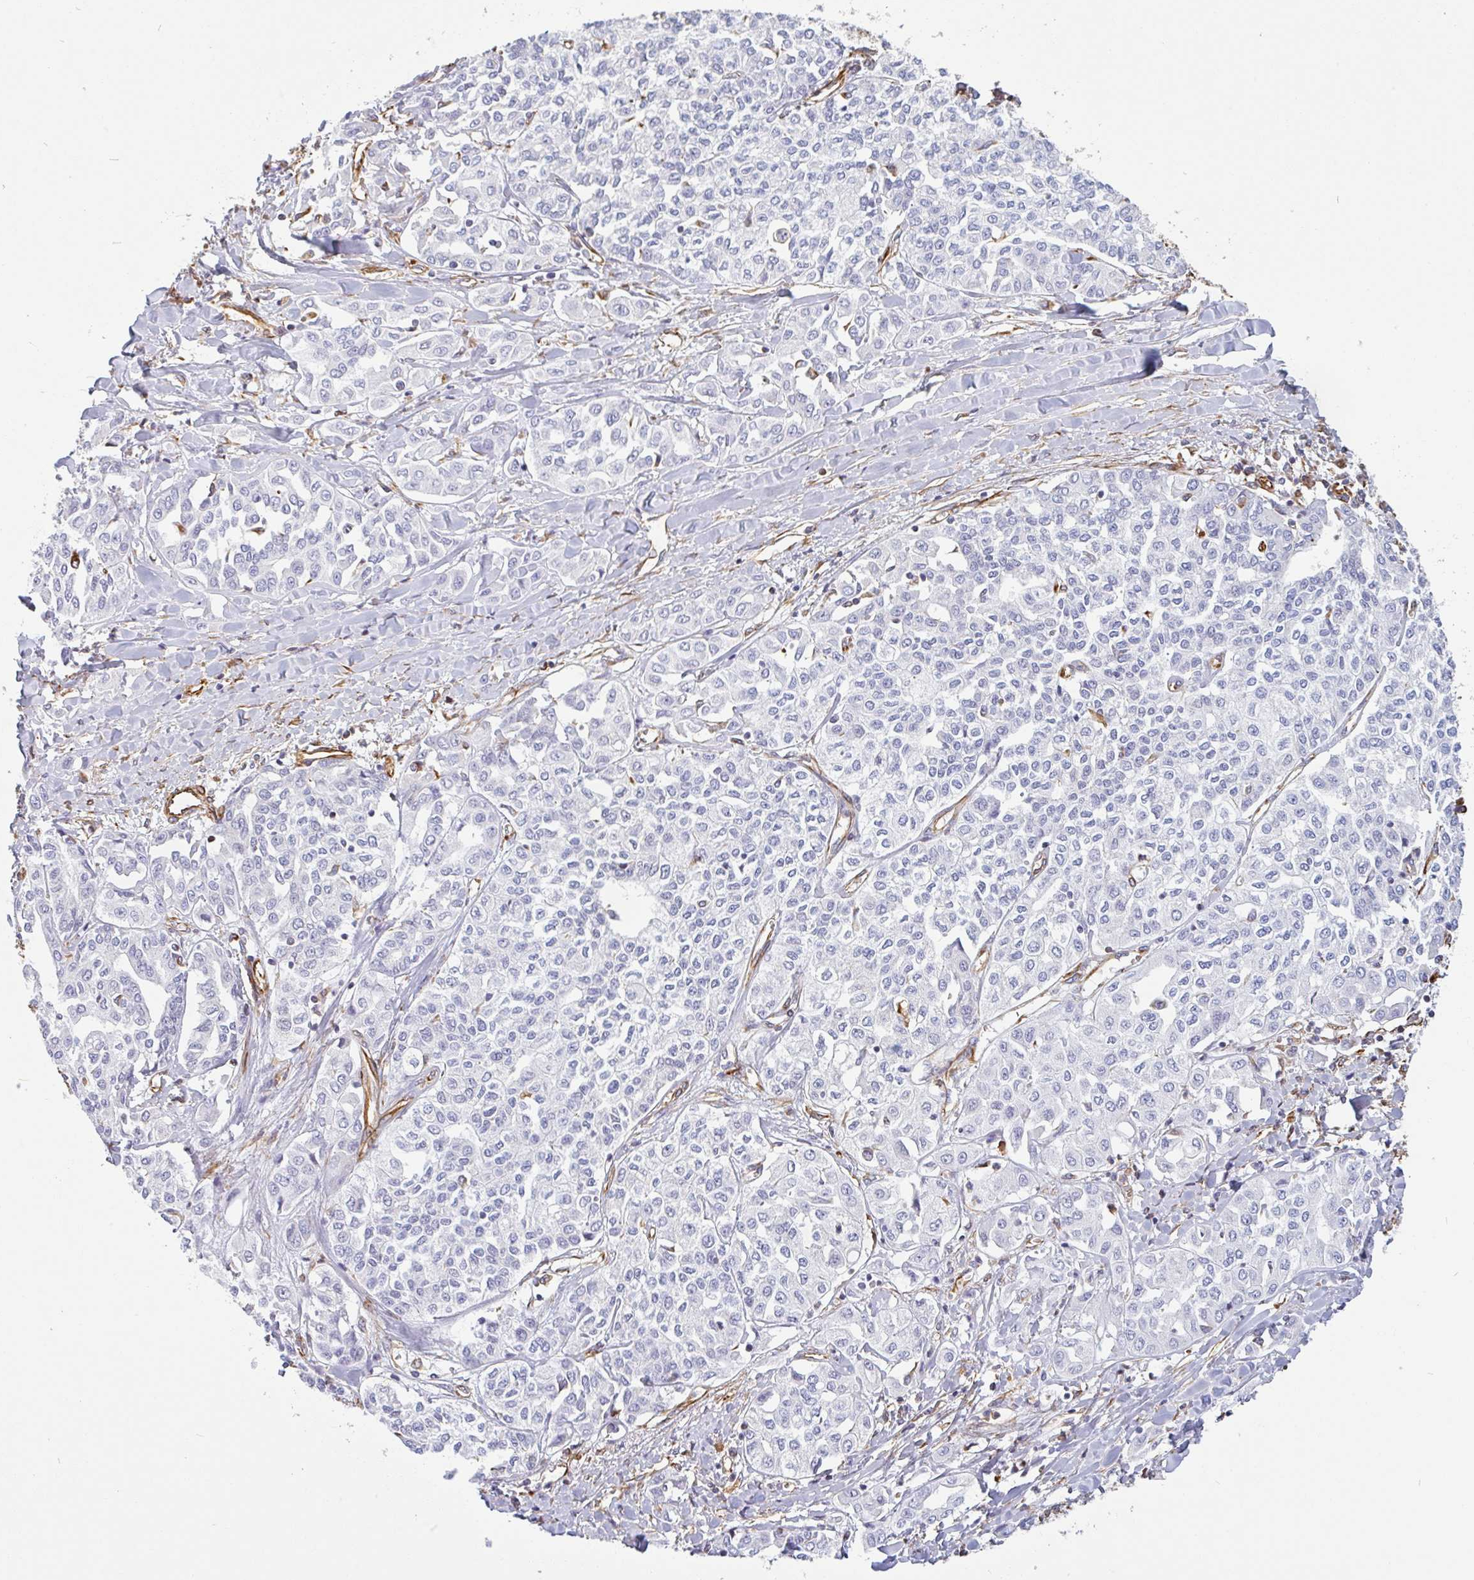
{"staining": {"intensity": "negative", "quantity": "none", "location": "none"}, "tissue": "liver cancer", "cell_type": "Tumor cells", "image_type": "cancer", "snomed": [{"axis": "morphology", "description": "Cholangiocarcinoma"}, {"axis": "topography", "description": "Liver"}], "caption": "This micrograph is of liver cholangiocarcinoma stained with immunohistochemistry (IHC) to label a protein in brown with the nuclei are counter-stained blue. There is no positivity in tumor cells.", "gene": "PPFIA1", "patient": {"sex": "female", "age": 77}}